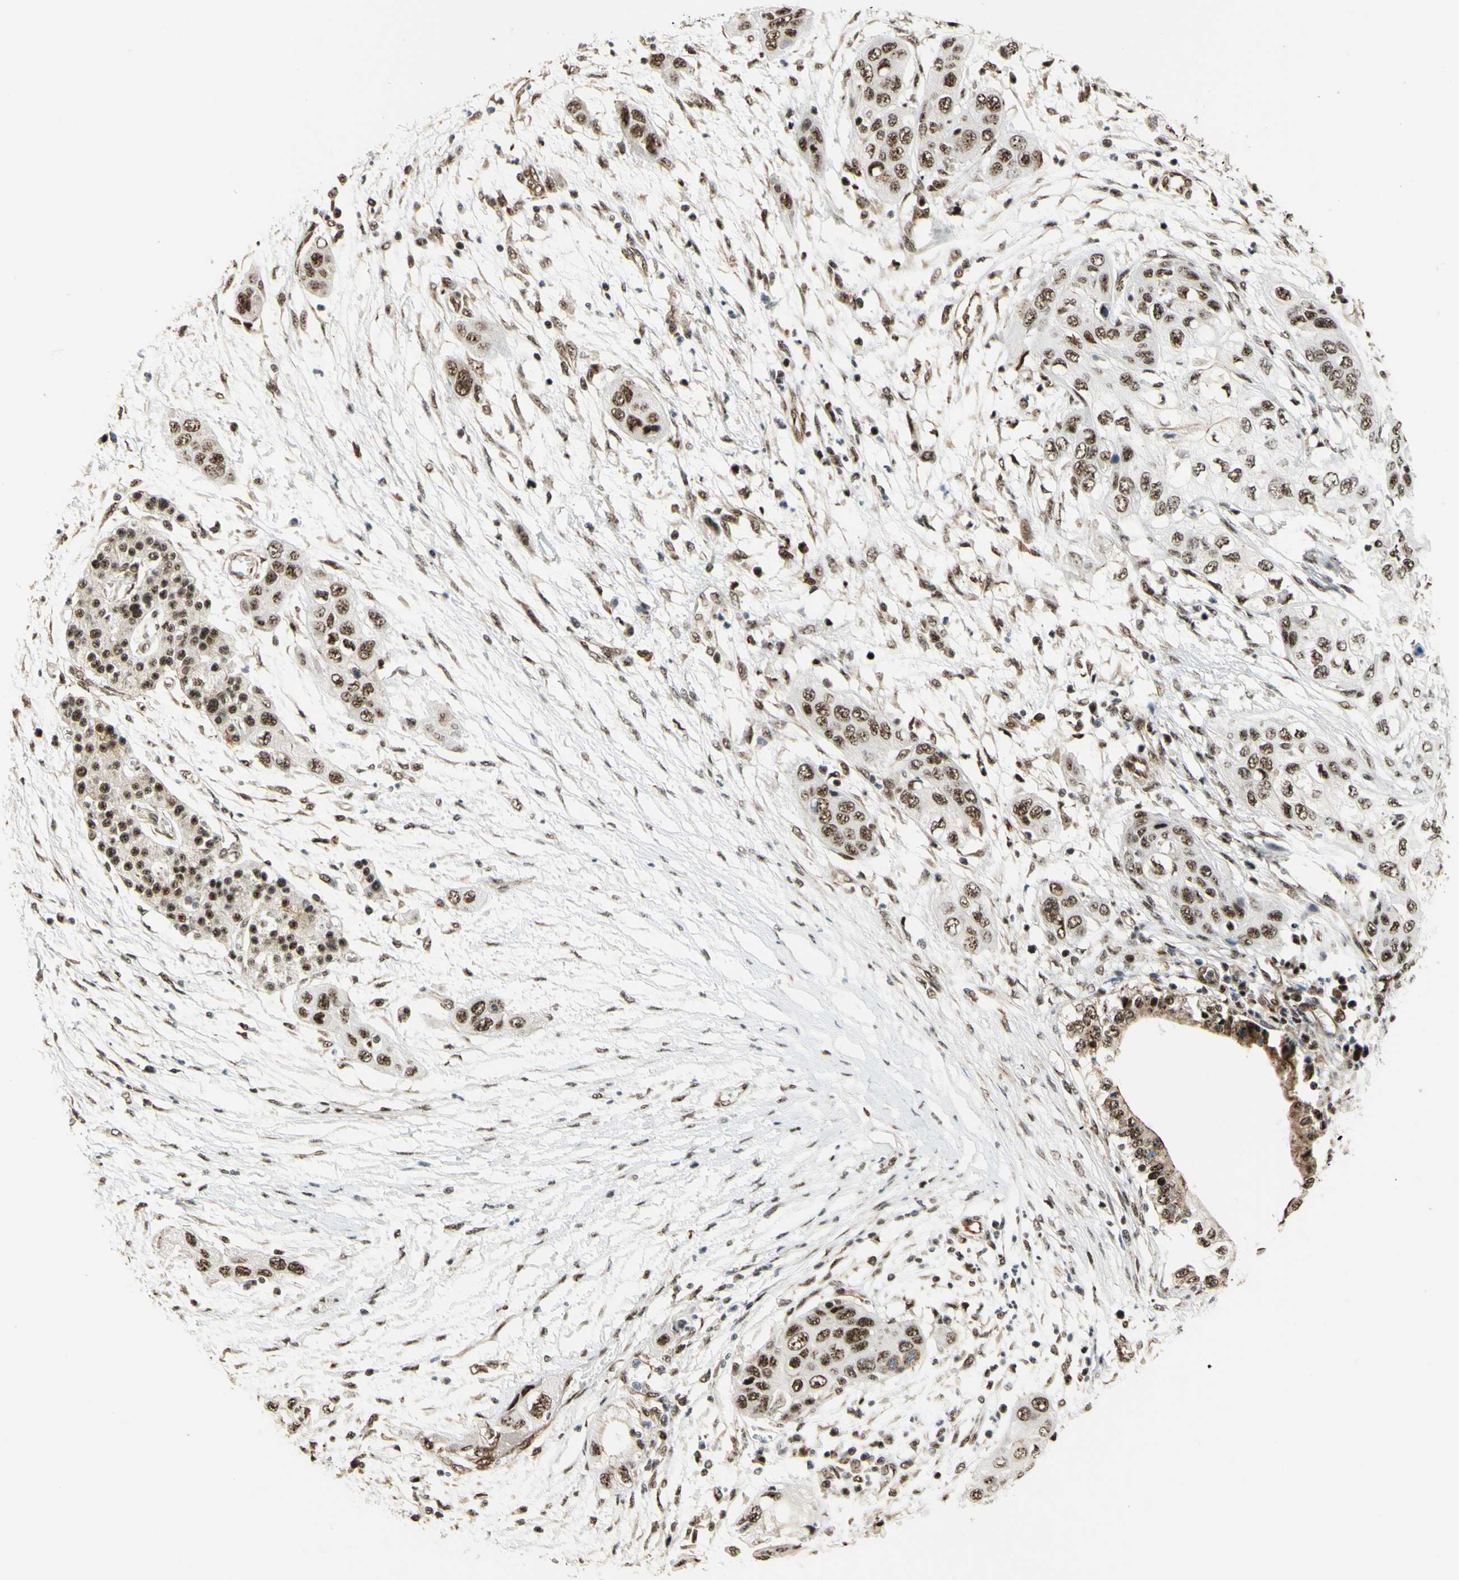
{"staining": {"intensity": "moderate", "quantity": ">75%", "location": "nuclear"}, "tissue": "pancreatic cancer", "cell_type": "Tumor cells", "image_type": "cancer", "snomed": [{"axis": "morphology", "description": "Adenocarcinoma, NOS"}, {"axis": "topography", "description": "Pancreas"}], "caption": "There is medium levels of moderate nuclear expression in tumor cells of pancreatic cancer (adenocarcinoma), as demonstrated by immunohistochemical staining (brown color).", "gene": "SAP18", "patient": {"sex": "female", "age": 70}}